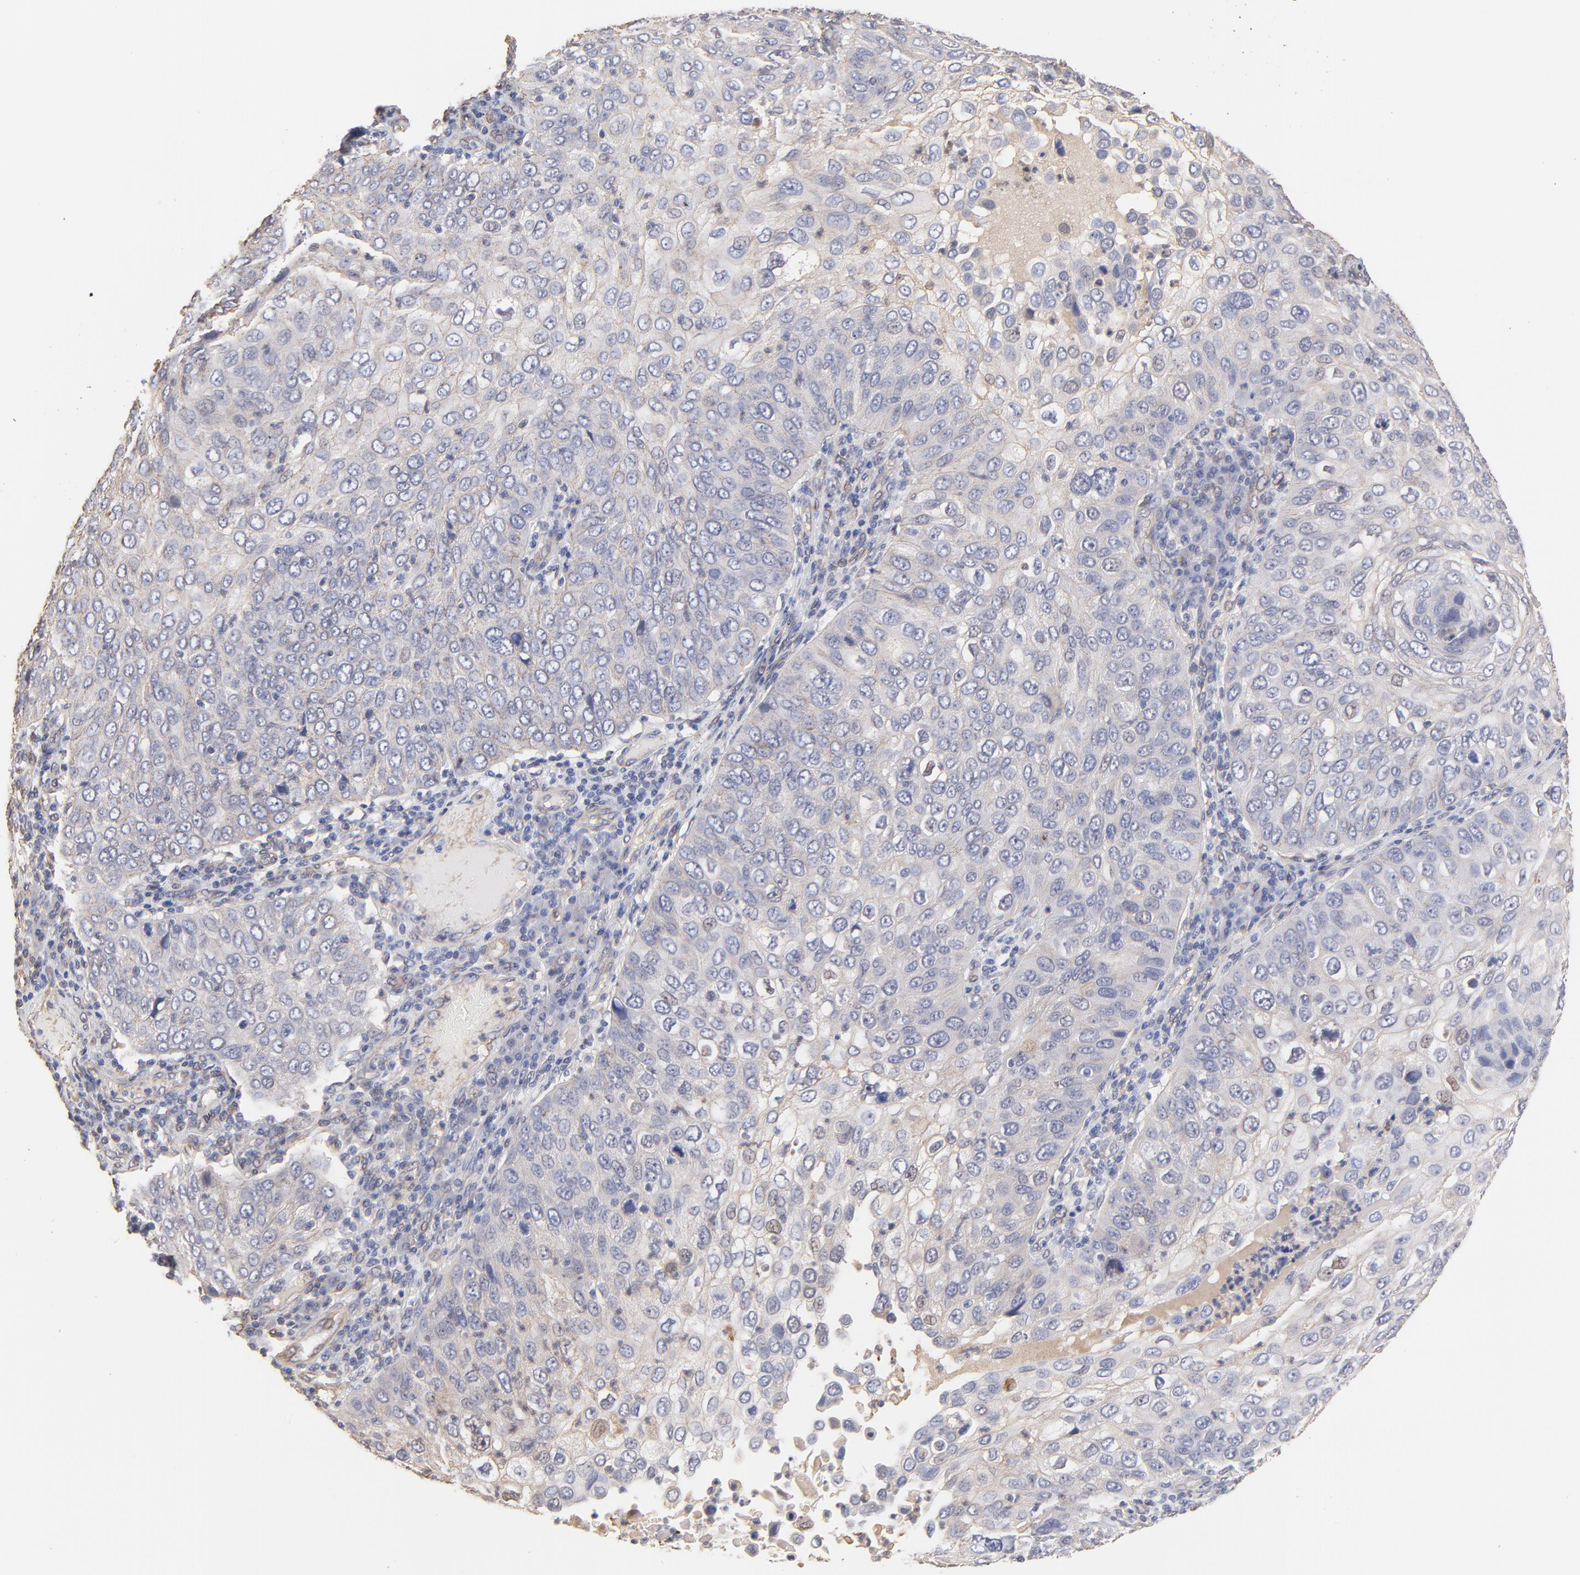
{"staining": {"intensity": "weak", "quantity": ">75%", "location": "cytoplasmic/membranous"}, "tissue": "skin cancer", "cell_type": "Tumor cells", "image_type": "cancer", "snomed": [{"axis": "morphology", "description": "Squamous cell carcinoma, NOS"}, {"axis": "topography", "description": "Skin"}], "caption": "Skin cancer stained for a protein exhibits weak cytoplasmic/membranous positivity in tumor cells.", "gene": "LRCH2", "patient": {"sex": "male", "age": 87}}